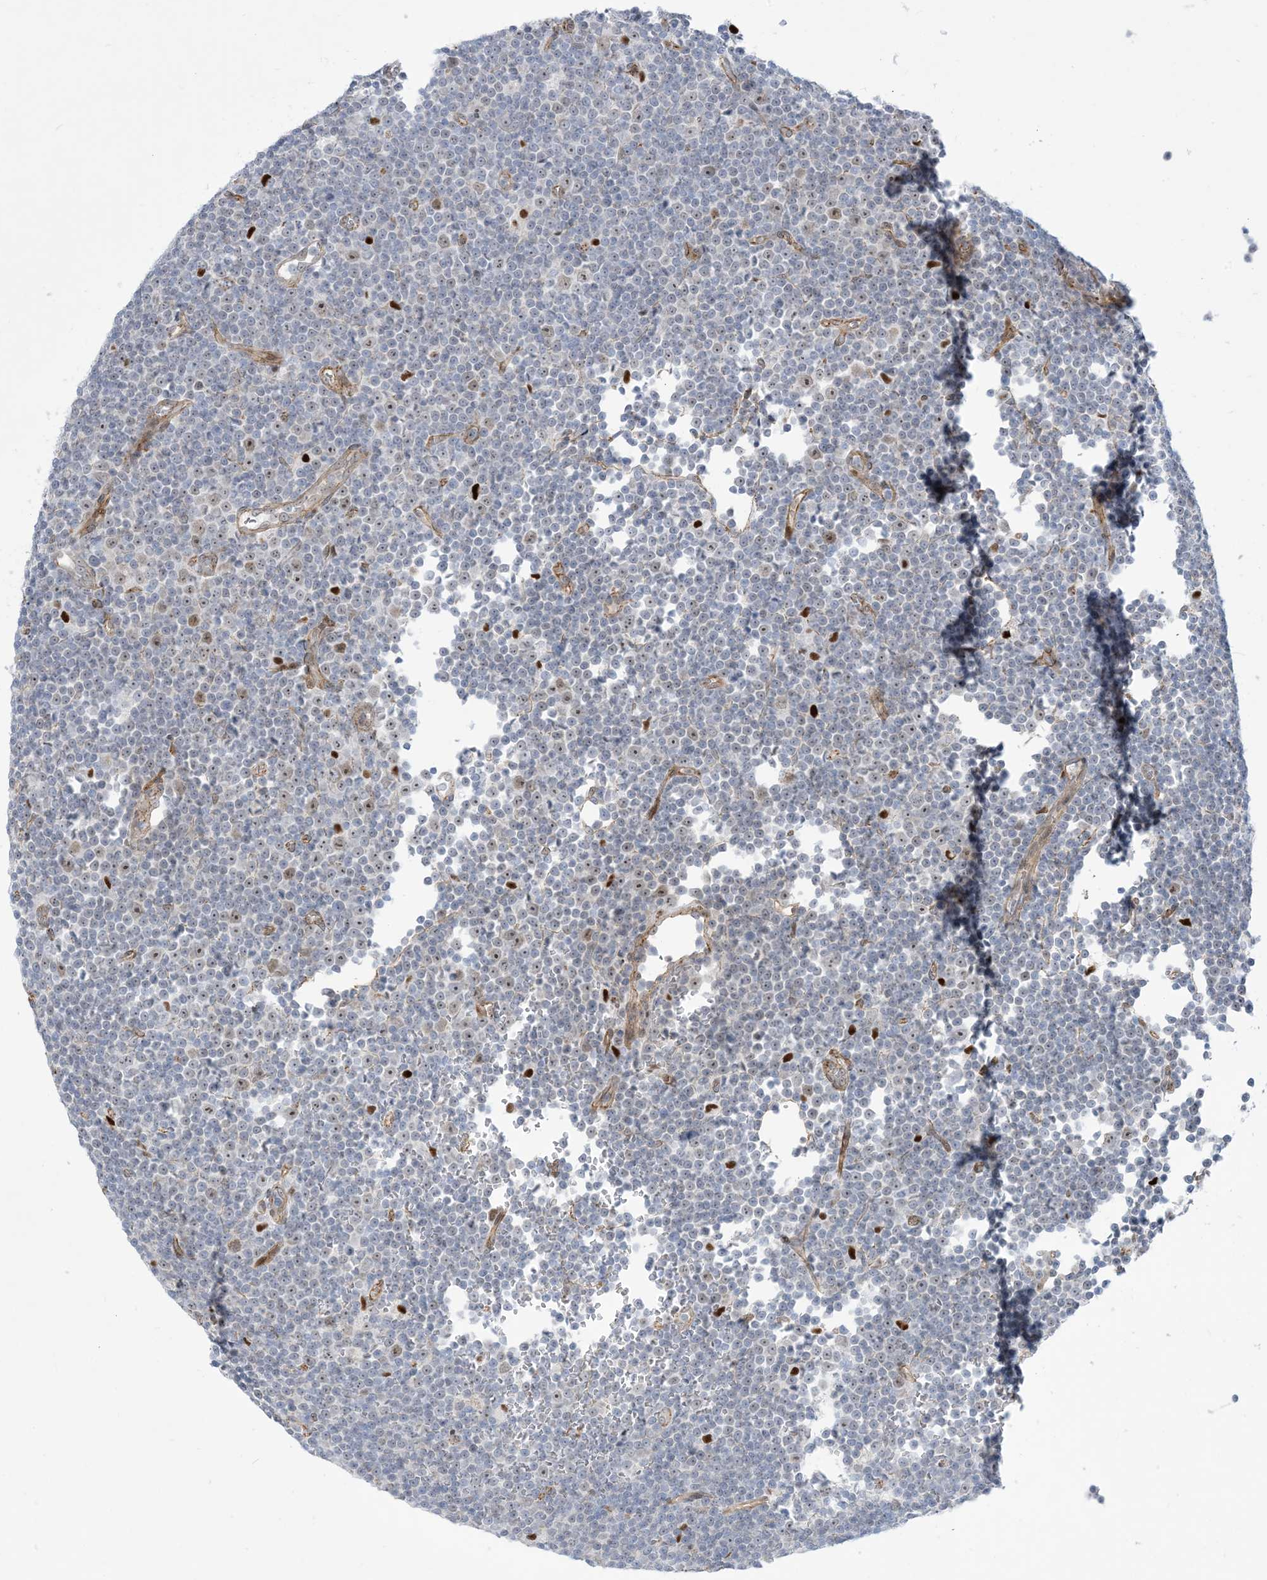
{"staining": {"intensity": "moderate", "quantity": "<25%", "location": "nuclear"}, "tissue": "lymphoma", "cell_type": "Tumor cells", "image_type": "cancer", "snomed": [{"axis": "morphology", "description": "Malignant lymphoma, non-Hodgkin's type, Low grade"}, {"axis": "topography", "description": "Lymph node"}], "caption": "Low-grade malignant lymphoma, non-Hodgkin's type stained with DAB immunohistochemistry reveals low levels of moderate nuclear staining in approximately <25% of tumor cells.", "gene": "MARS2", "patient": {"sex": "female", "age": 67}}